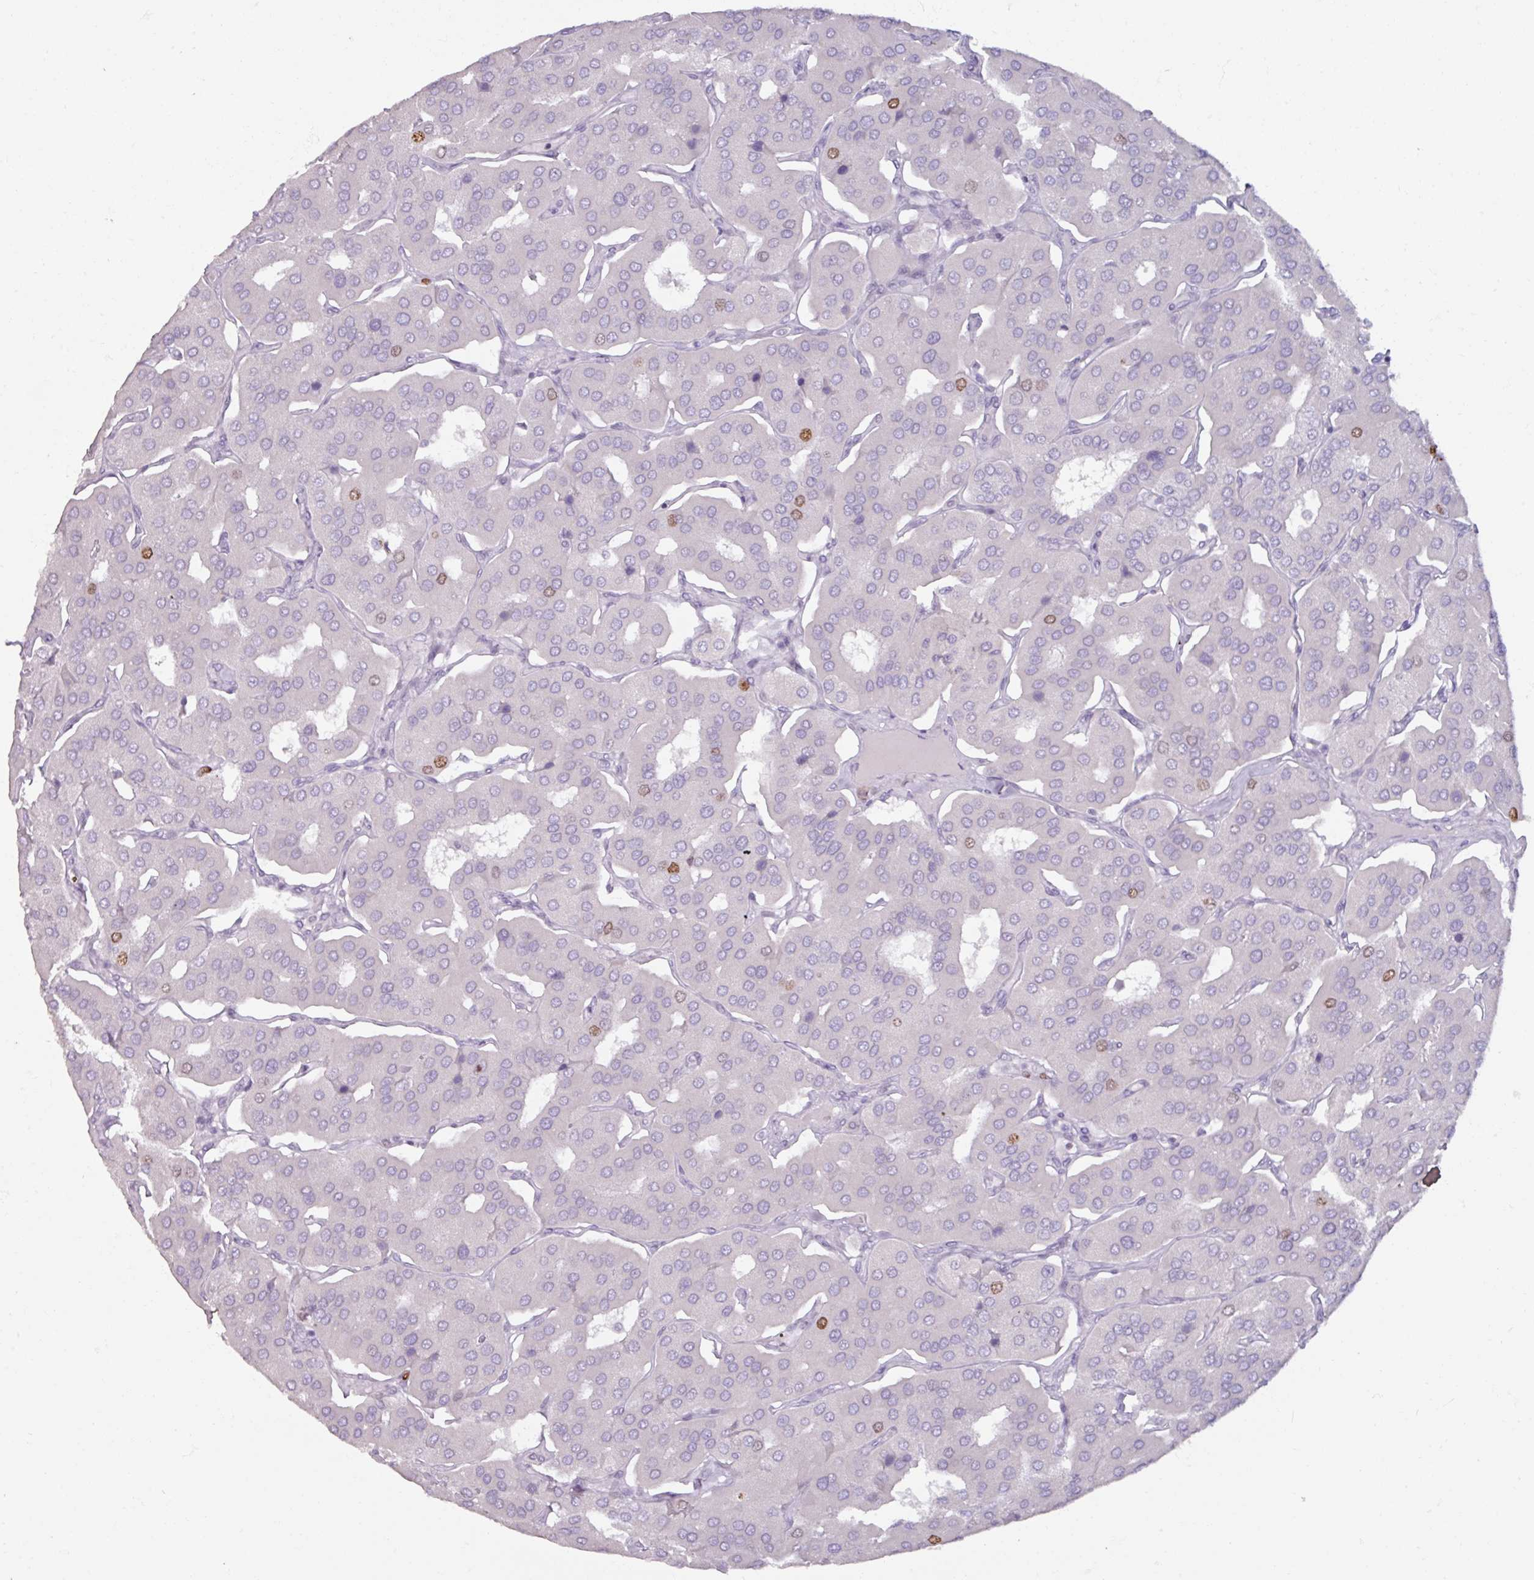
{"staining": {"intensity": "moderate", "quantity": "<25%", "location": "nuclear"}, "tissue": "parathyroid gland", "cell_type": "Glandular cells", "image_type": "normal", "snomed": [{"axis": "morphology", "description": "Normal tissue, NOS"}, {"axis": "morphology", "description": "Adenoma, NOS"}, {"axis": "topography", "description": "Parathyroid gland"}], "caption": "Protein staining exhibits moderate nuclear positivity in about <25% of glandular cells in unremarkable parathyroid gland. (brown staining indicates protein expression, while blue staining denotes nuclei).", "gene": "ATAD2", "patient": {"sex": "female", "age": 86}}